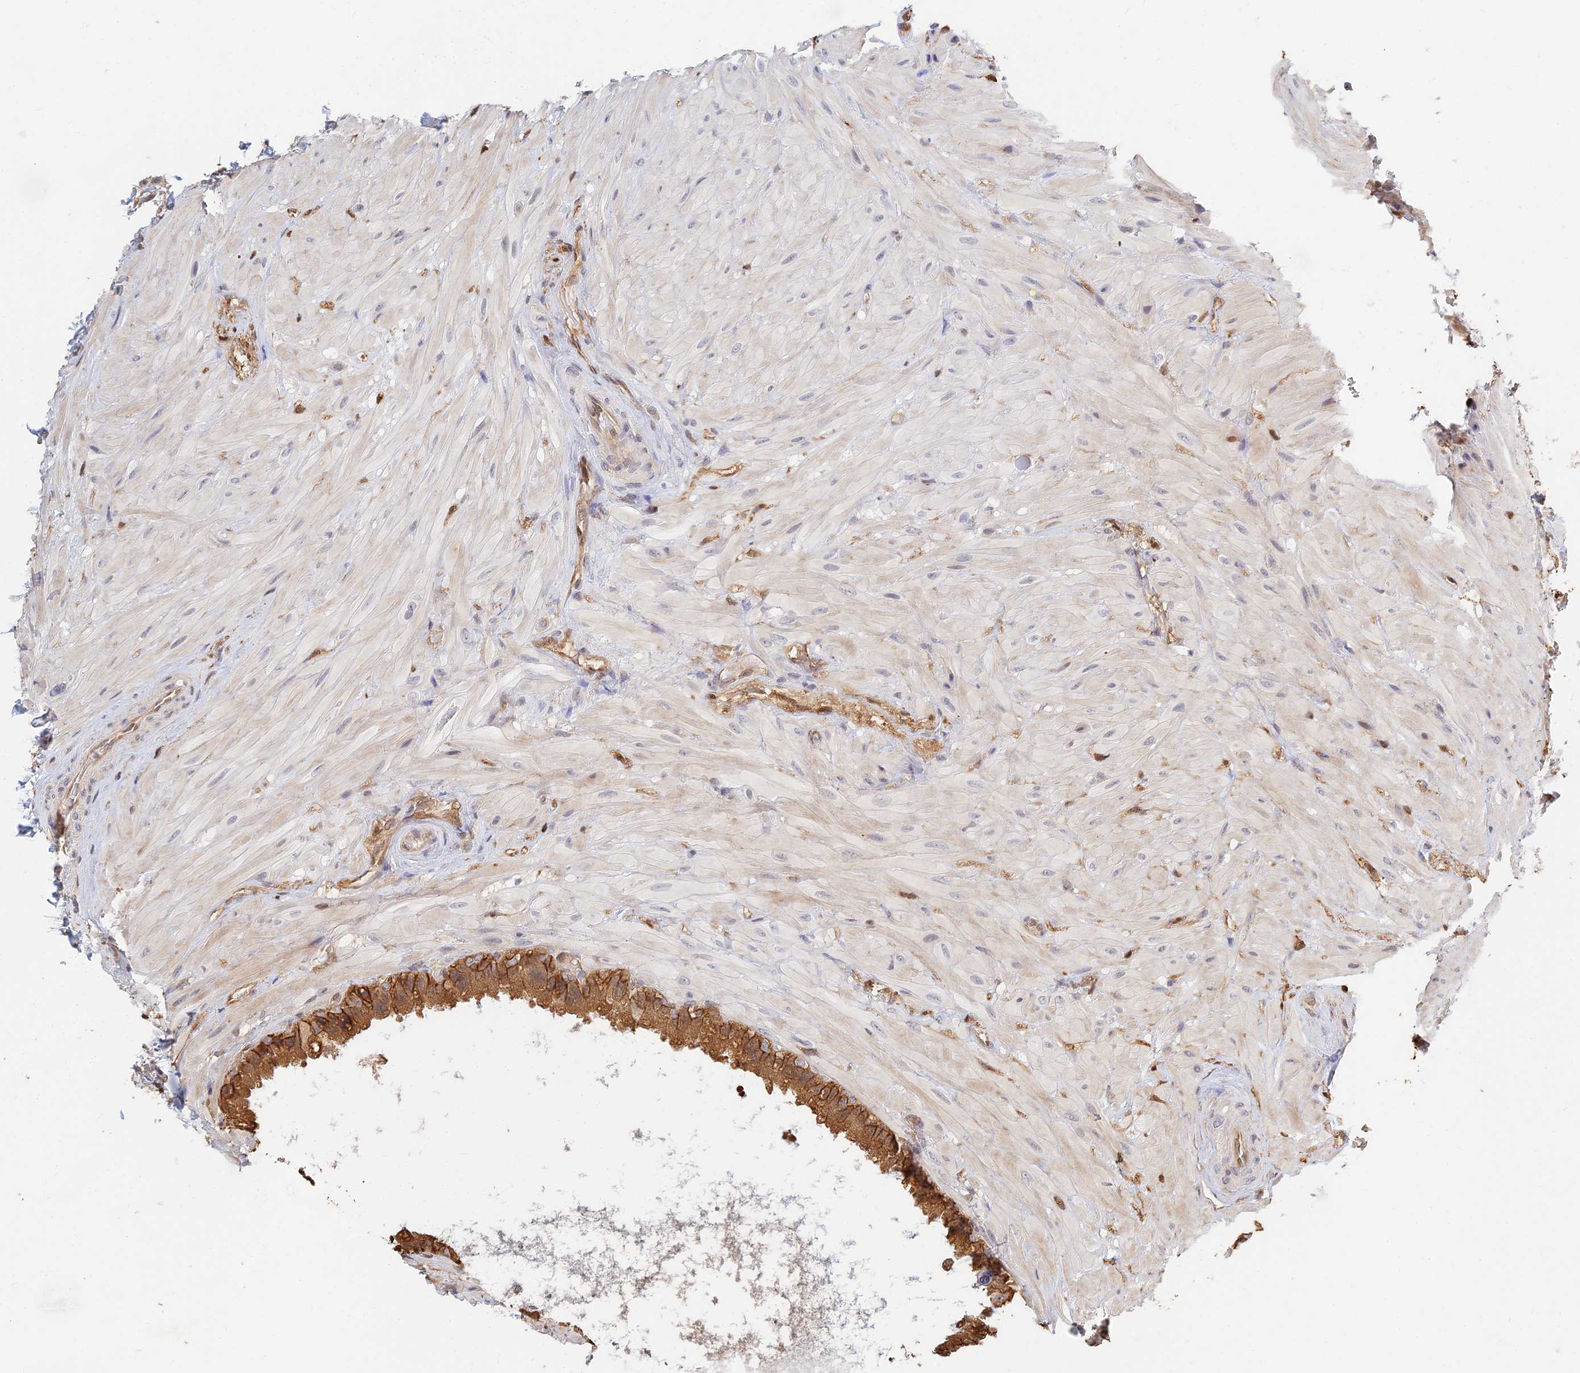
{"staining": {"intensity": "strong", "quantity": ">75%", "location": "cytoplasmic/membranous"}, "tissue": "seminal vesicle", "cell_type": "Glandular cells", "image_type": "normal", "snomed": [{"axis": "morphology", "description": "Normal tissue, NOS"}, {"axis": "topography", "description": "Seminal veicle"}, {"axis": "topography", "description": "Peripheral nerve tissue"}], "caption": "High-power microscopy captured an IHC histopathology image of benign seminal vesicle, revealing strong cytoplasmic/membranous expression in about >75% of glandular cells. (Stains: DAB (3,3'-diaminobenzidine) in brown, nuclei in blue, Microscopy: brightfield microscopy at high magnification).", "gene": "LRRN3", "patient": {"sex": "male", "age": 67}}